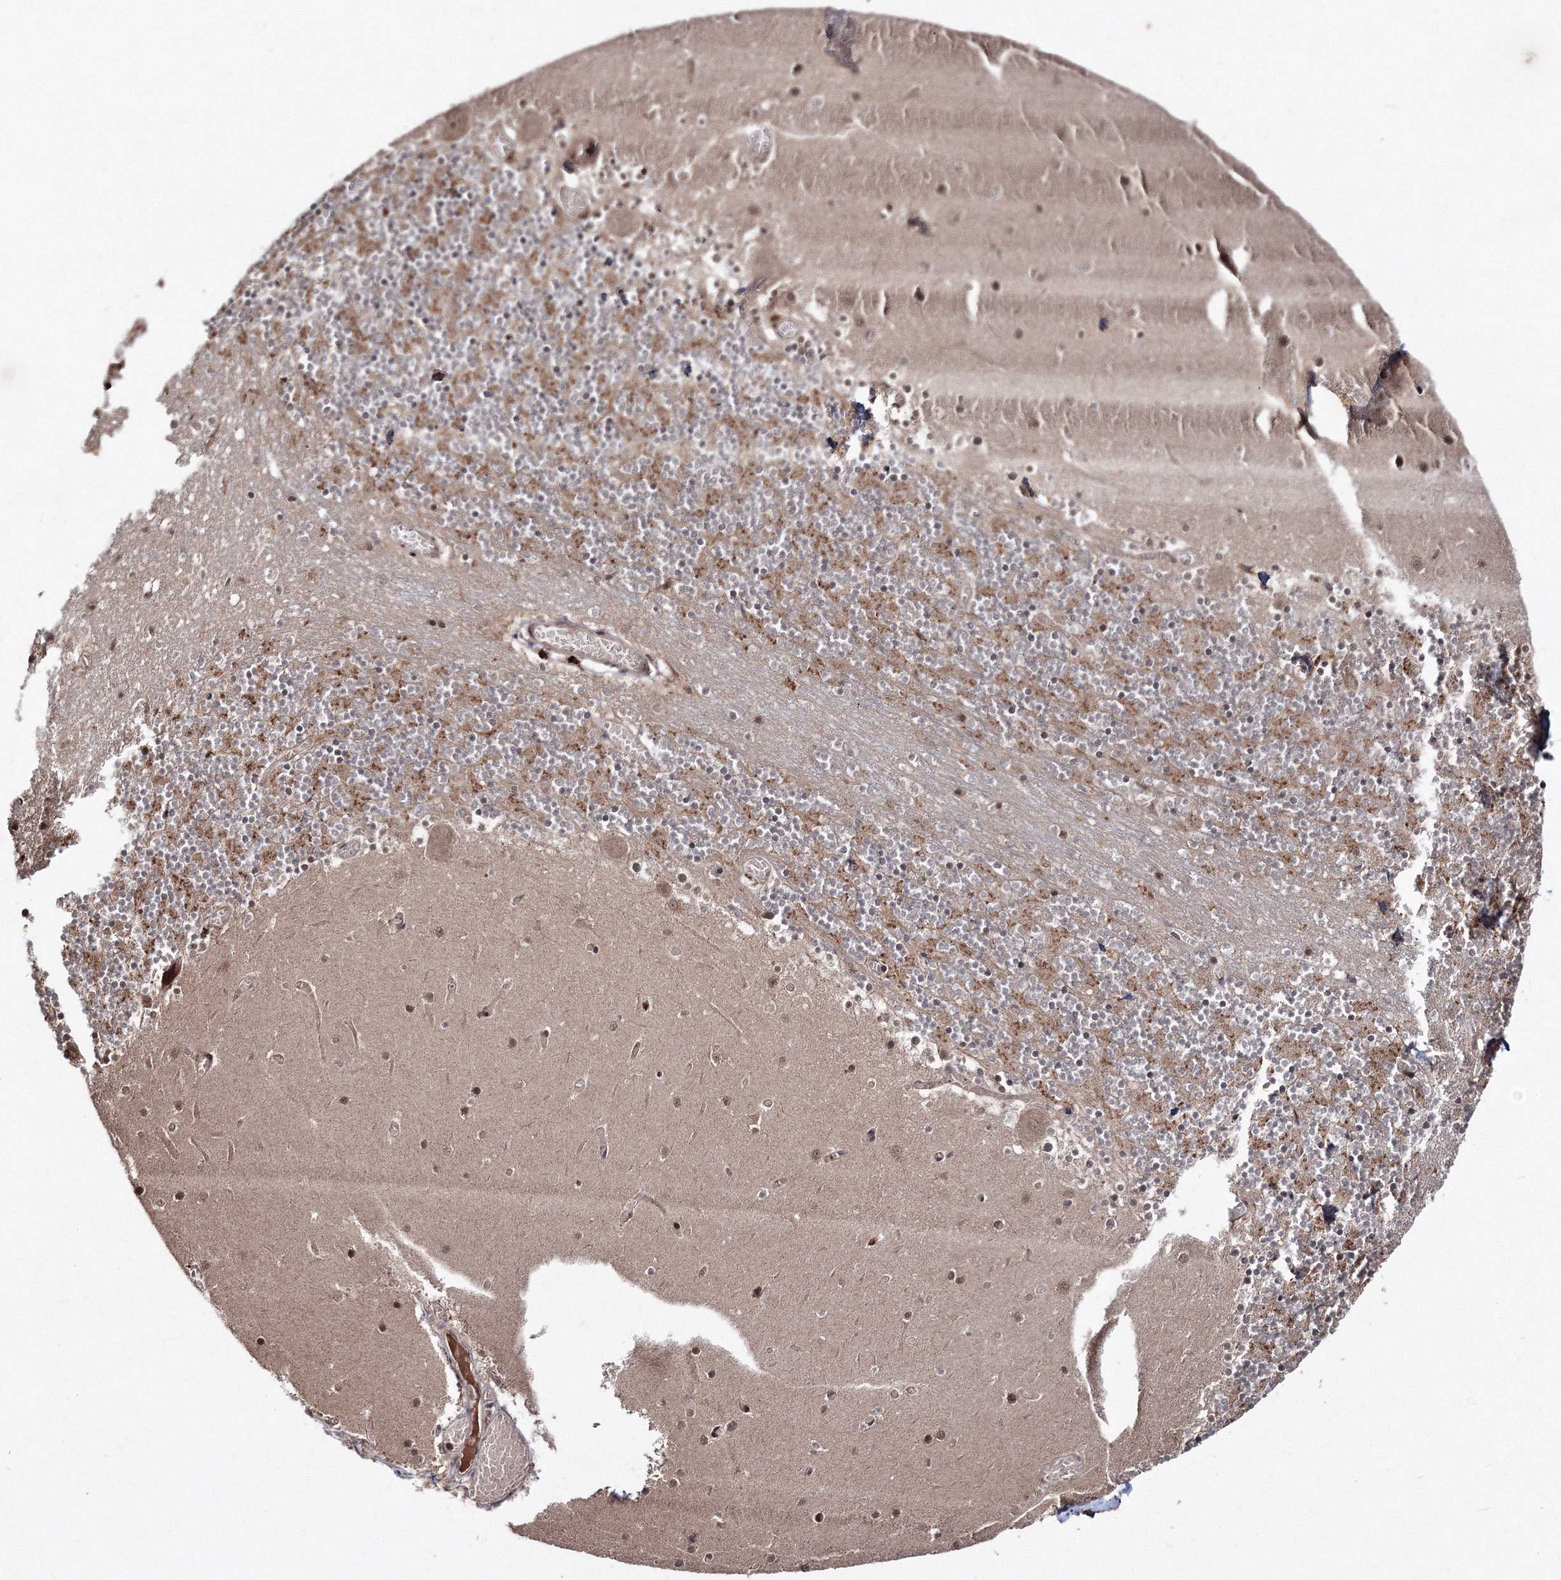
{"staining": {"intensity": "moderate", "quantity": "25%-75%", "location": "cytoplasmic/membranous,nuclear"}, "tissue": "cerebellum", "cell_type": "Cells in granular layer", "image_type": "normal", "snomed": [{"axis": "morphology", "description": "Normal tissue, NOS"}, {"axis": "topography", "description": "Cerebellum"}], "caption": "Immunohistochemistry of benign human cerebellum reveals medium levels of moderate cytoplasmic/membranous,nuclear positivity in about 25%-75% of cells in granular layer.", "gene": "PEX13", "patient": {"sex": "female", "age": 28}}